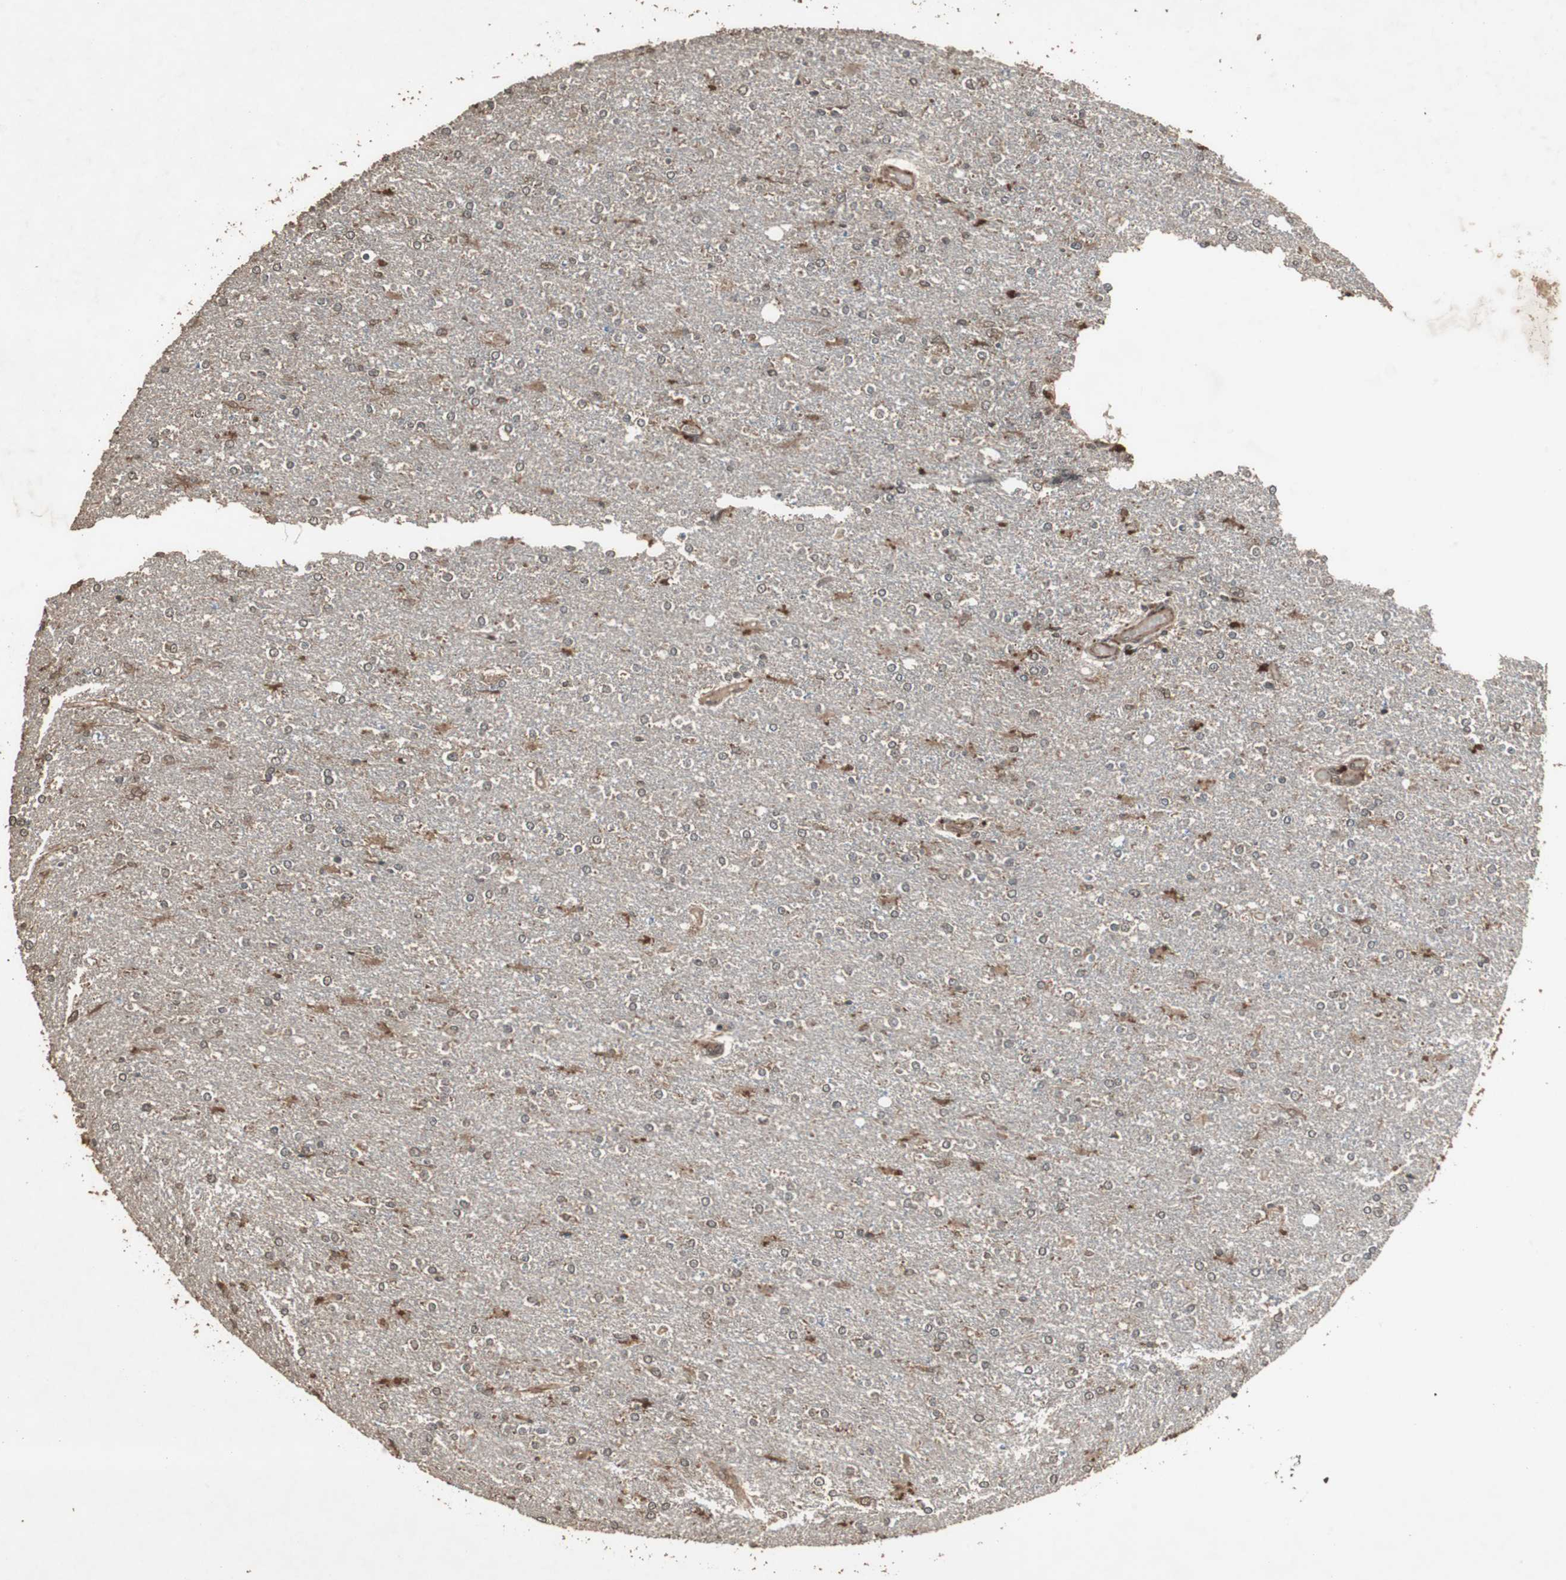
{"staining": {"intensity": "weak", "quantity": "<25%", "location": "cytoplasmic/membranous"}, "tissue": "glioma", "cell_type": "Tumor cells", "image_type": "cancer", "snomed": [{"axis": "morphology", "description": "Glioma, malignant, High grade"}, {"axis": "topography", "description": "Cerebral cortex"}], "caption": "Immunohistochemical staining of human glioma demonstrates no significant staining in tumor cells.", "gene": "LAMTOR5", "patient": {"sex": "male", "age": 76}}